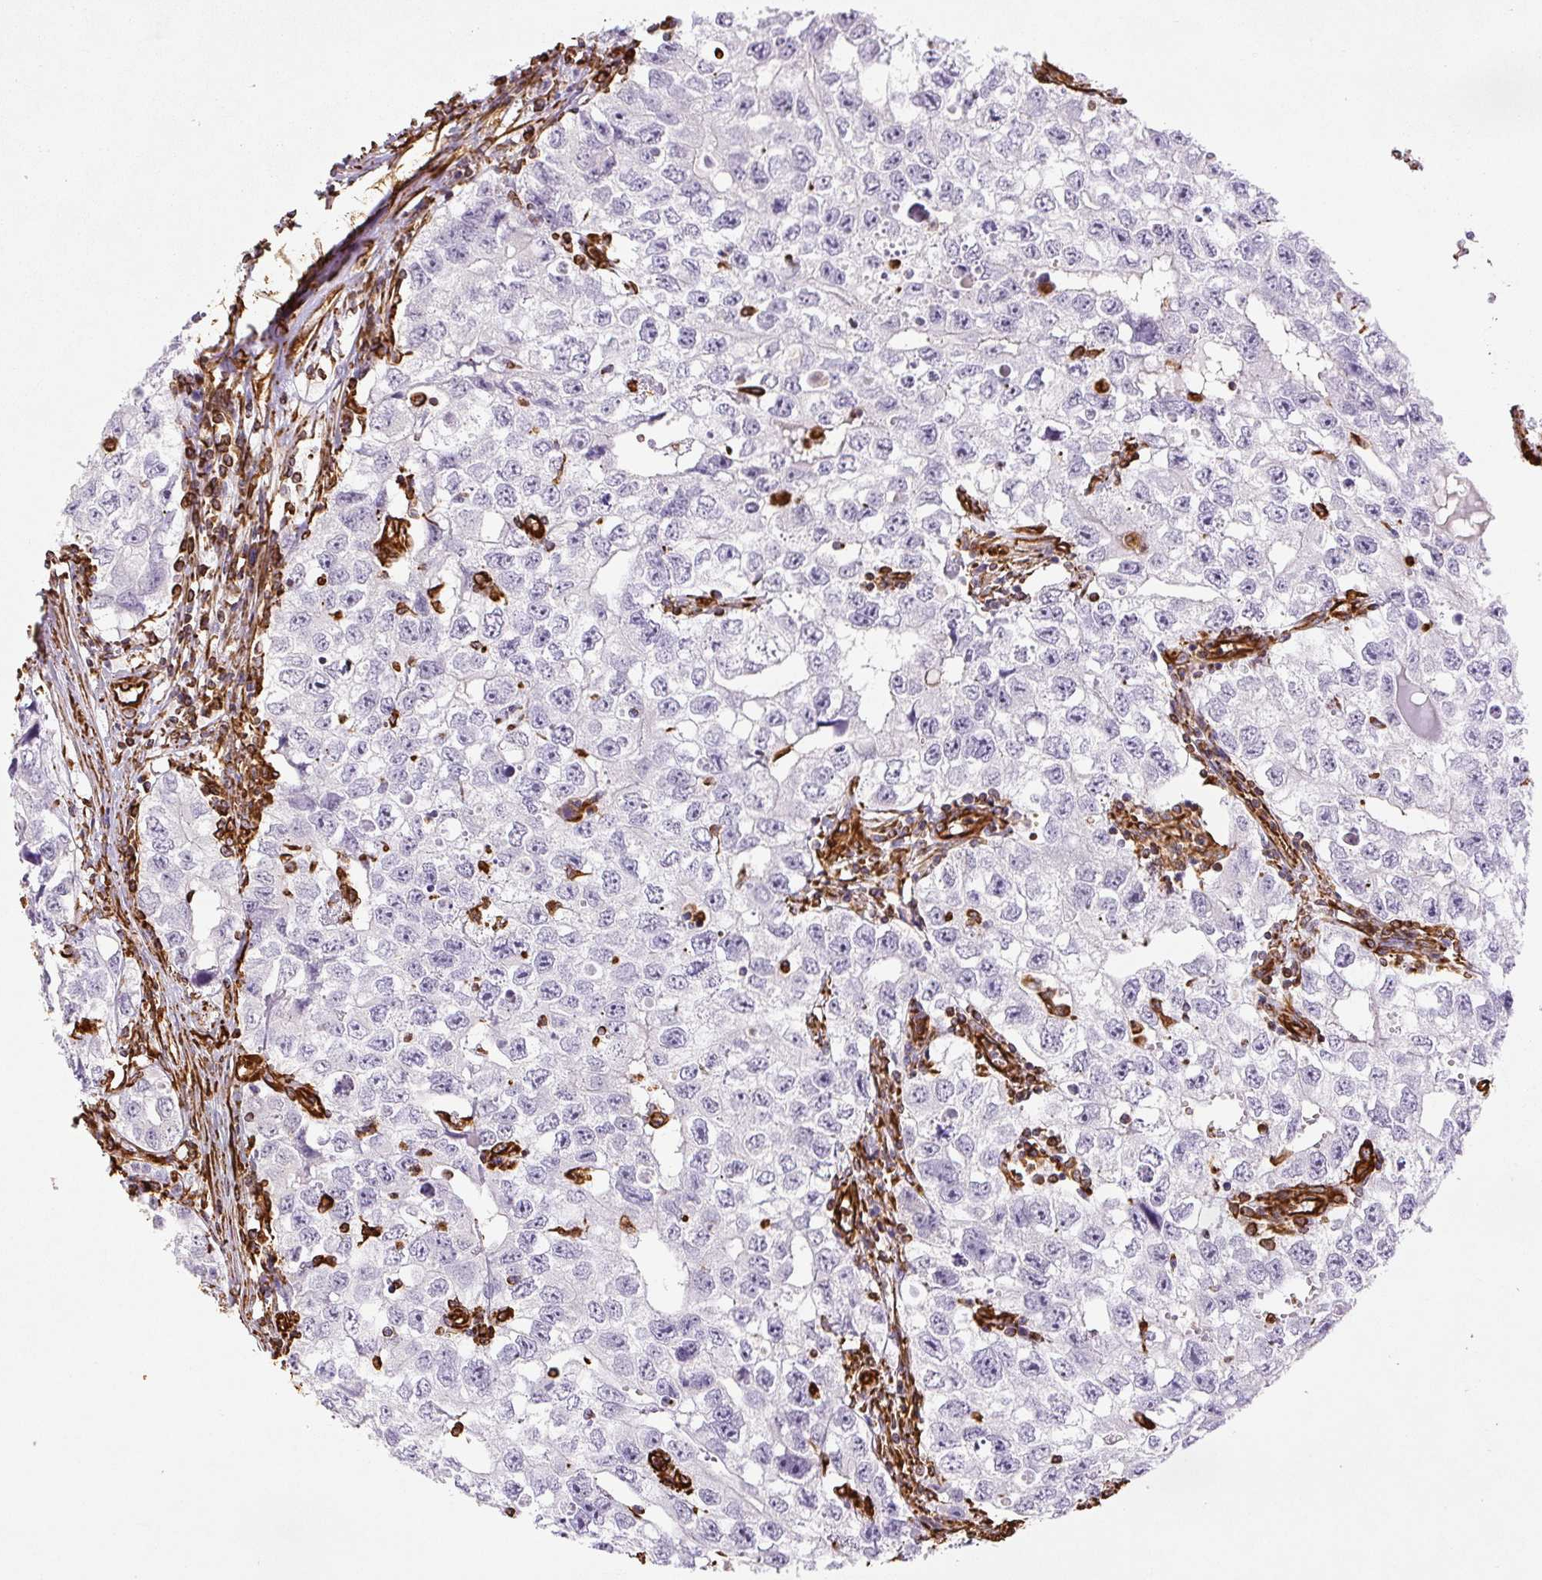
{"staining": {"intensity": "negative", "quantity": "none", "location": "none"}, "tissue": "testis cancer", "cell_type": "Tumor cells", "image_type": "cancer", "snomed": [{"axis": "morphology", "description": "Seminoma, NOS"}, {"axis": "morphology", "description": "Carcinoma, Embryonal, NOS"}, {"axis": "topography", "description": "Testis"}], "caption": "Human testis embryonal carcinoma stained for a protein using immunohistochemistry (IHC) shows no expression in tumor cells.", "gene": "VIM", "patient": {"sex": "male", "age": 43}}